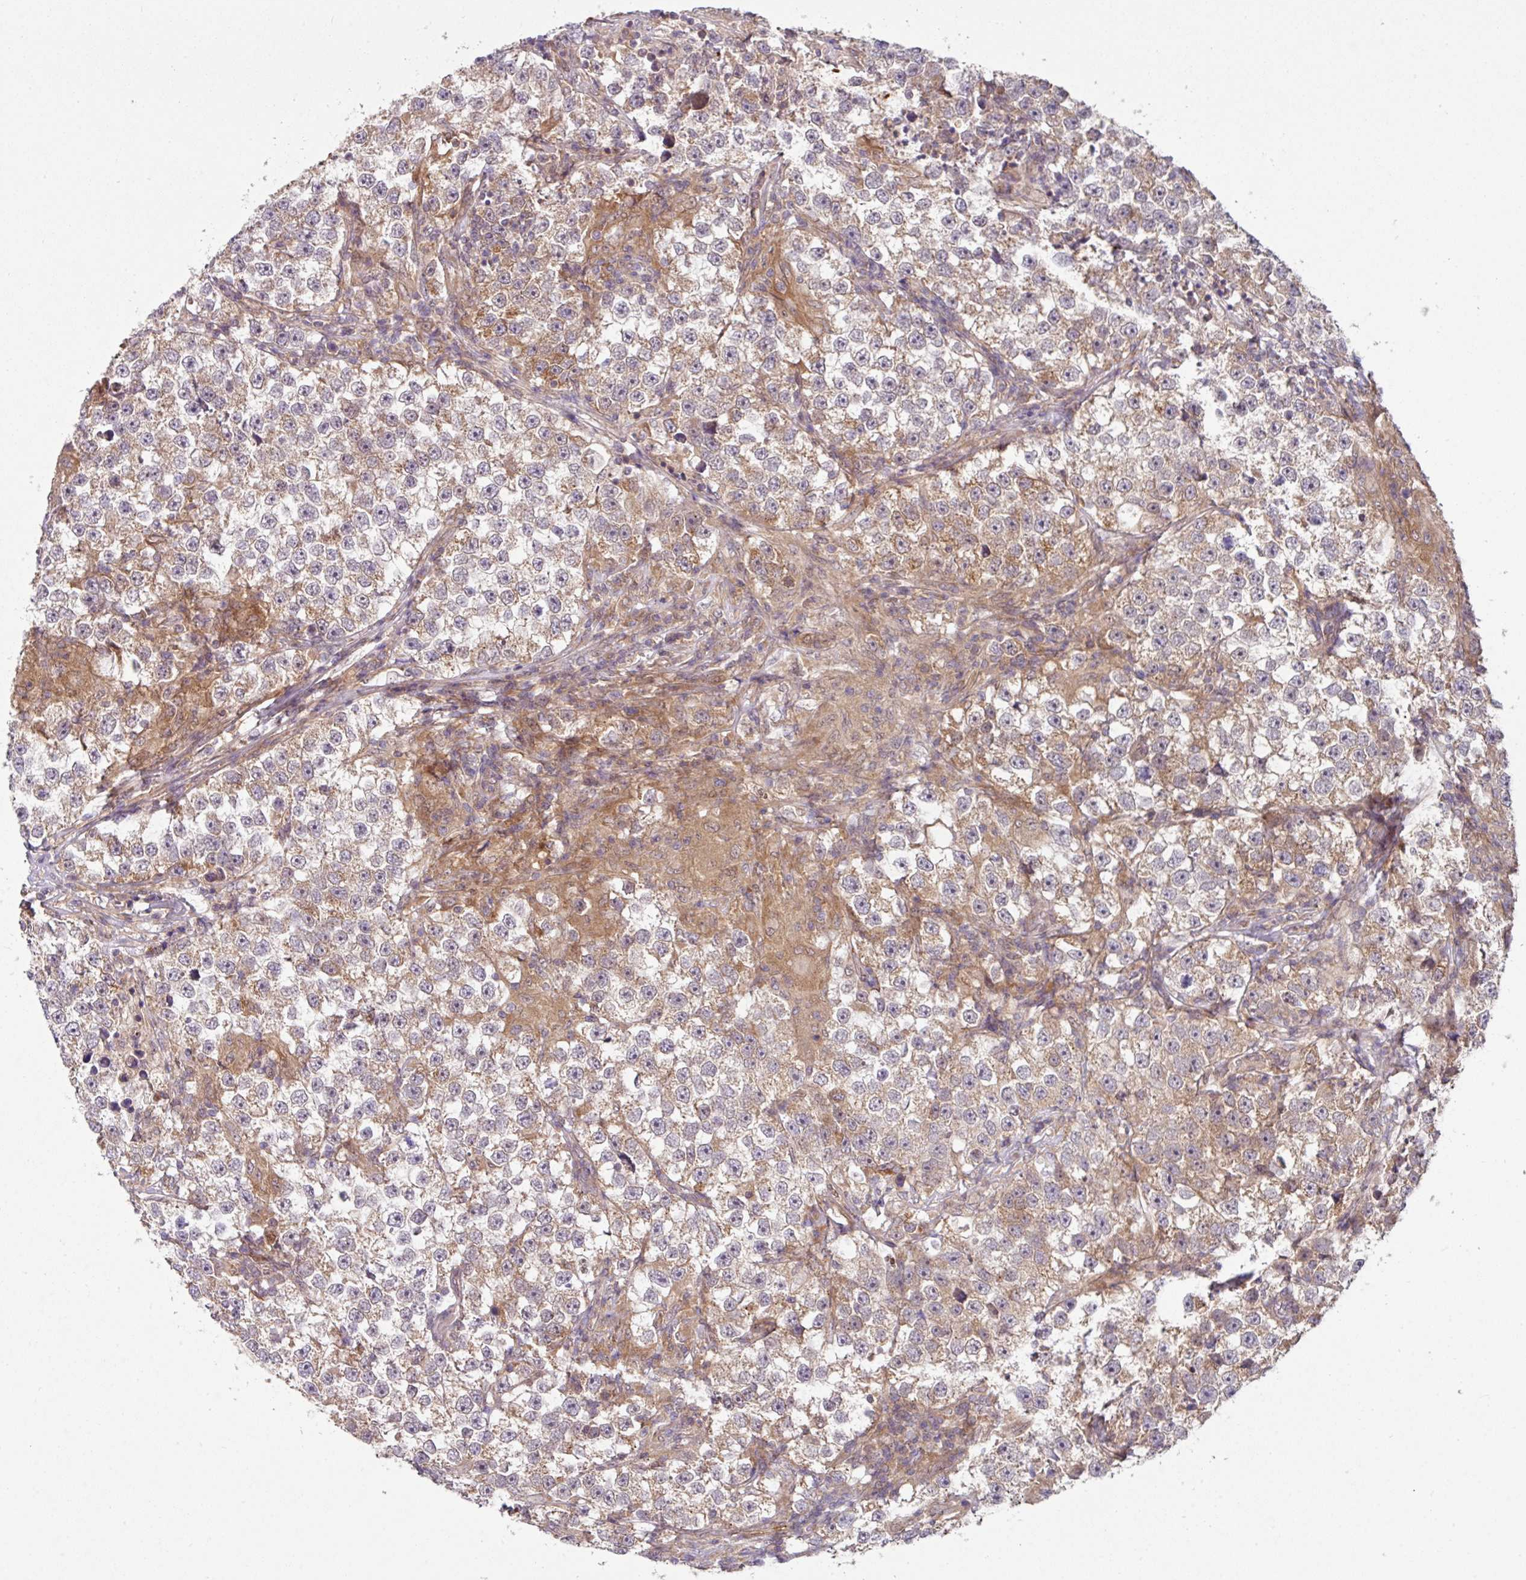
{"staining": {"intensity": "weak", "quantity": "25%-75%", "location": "cytoplasmic/membranous"}, "tissue": "testis cancer", "cell_type": "Tumor cells", "image_type": "cancer", "snomed": [{"axis": "morphology", "description": "Seminoma, NOS"}, {"axis": "topography", "description": "Testis"}], "caption": "Testis seminoma stained with a protein marker reveals weak staining in tumor cells.", "gene": "CAMLG", "patient": {"sex": "male", "age": 46}}